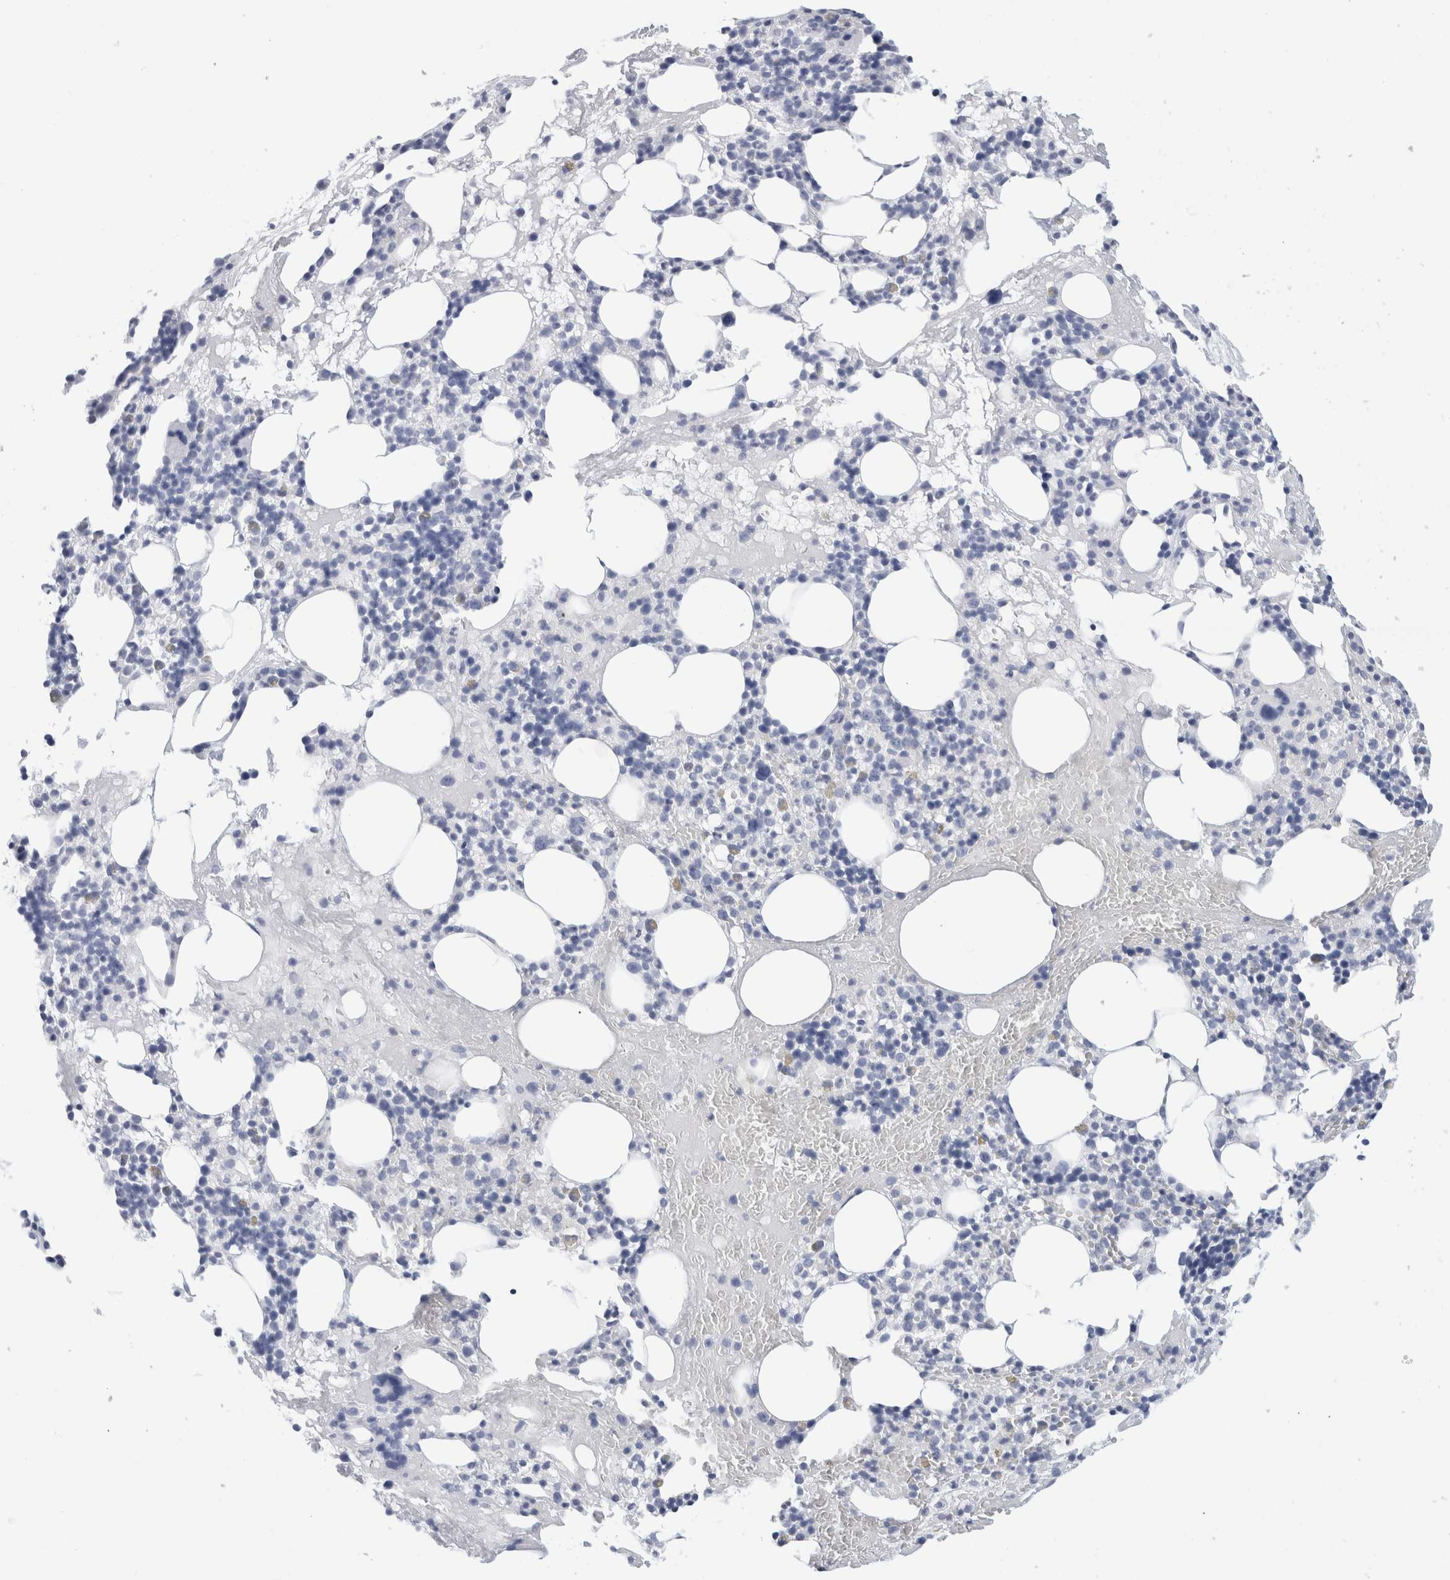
{"staining": {"intensity": "negative", "quantity": "none", "location": "none"}, "tissue": "bone marrow", "cell_type": "Hematopoietic cells", "image_type": "normal", "snomed": [{"axis": "morphology", "description": "Normal tissue, NOS"}, {"axis": "morphology", "description": "Inflammation, NOS"}, {"axis": "topography", "description": "Bone marrow"}], "caption": "A high-resolution histopathology image shows IHC staining of normal bone marrow, which shows no significant positivity in hematopoietic cells.", "gene": "ECHDC2", "patient": {"sex": "female", "age": 77}}